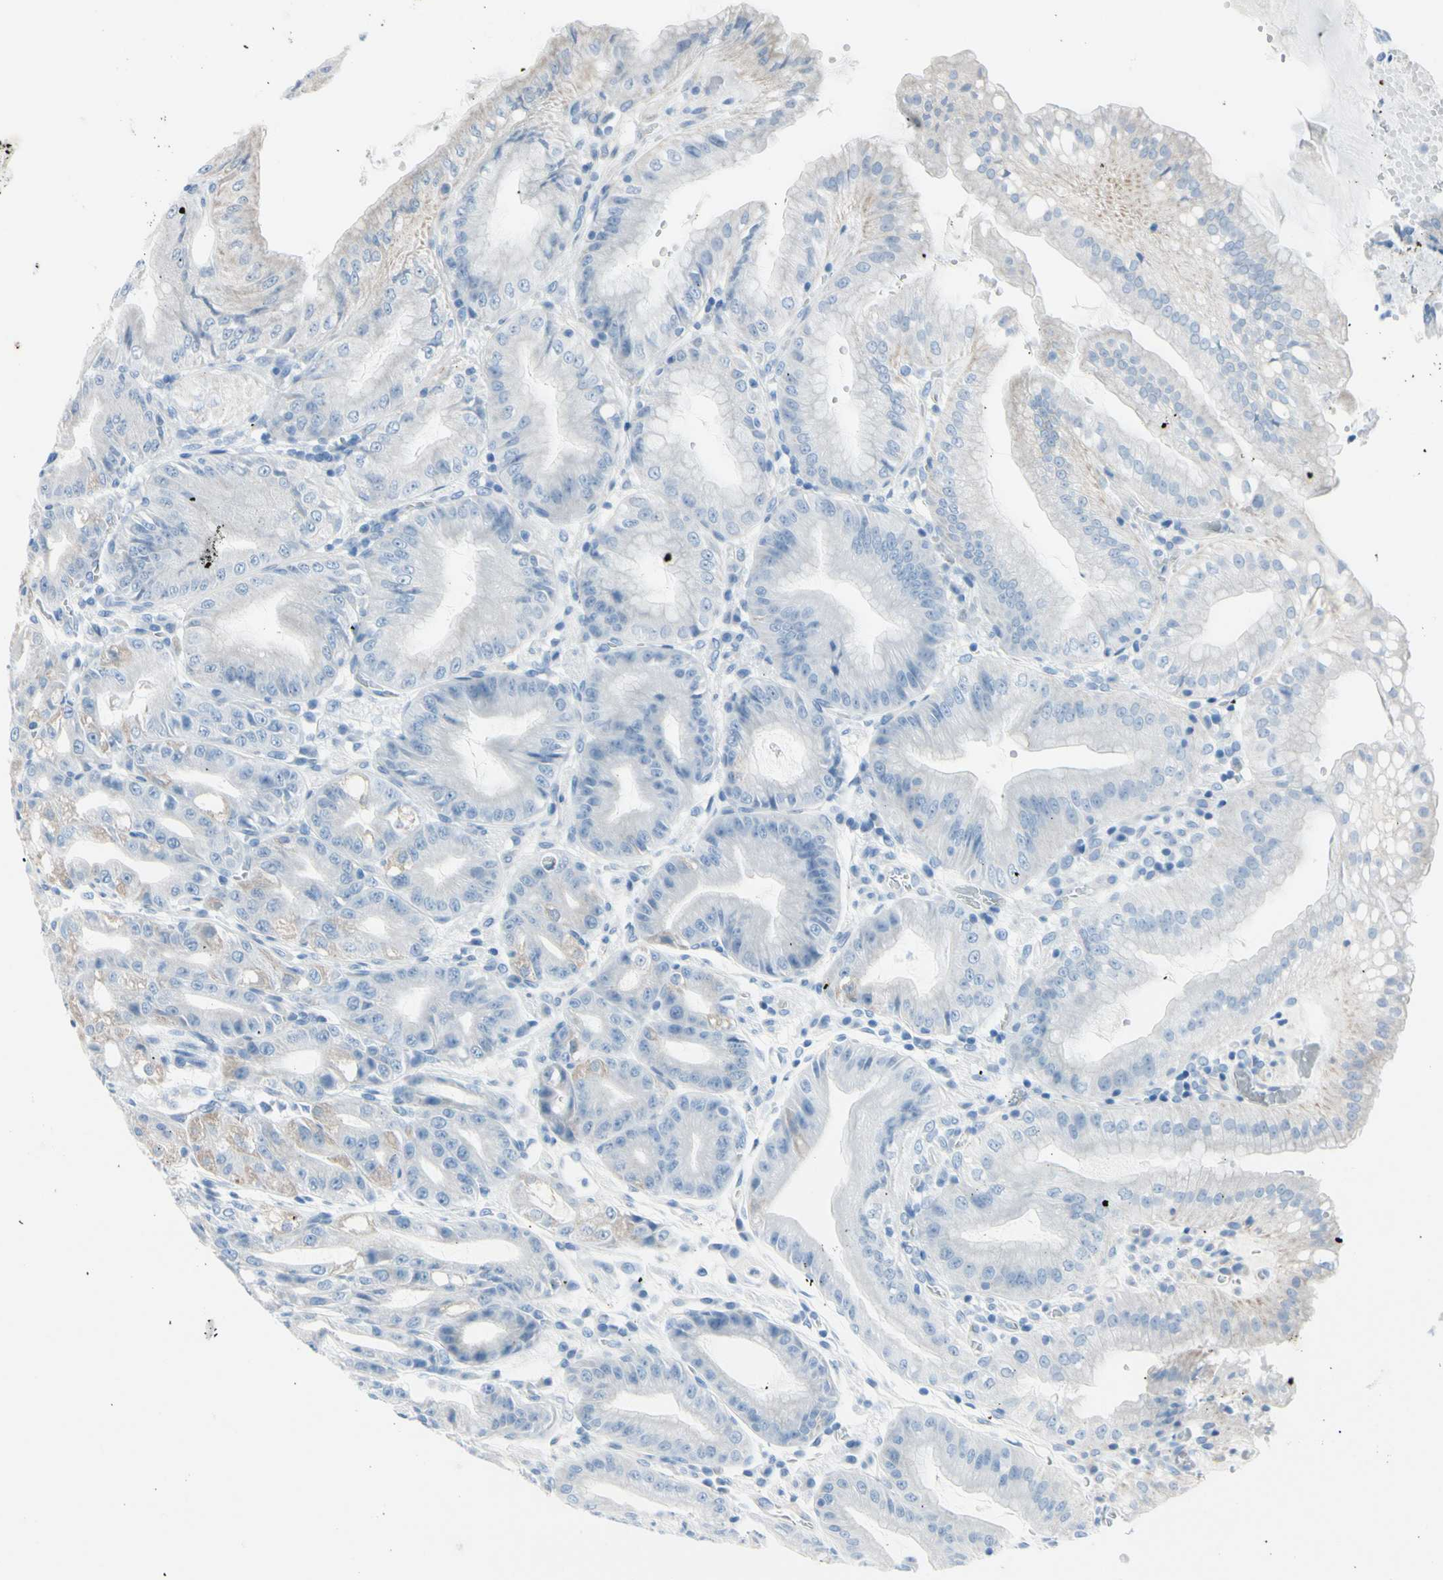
{"staining": {"intensity": "weak", "quantity": "25%-75%", "location": "cytoplasmic/membranous"}, "tissue": "stomach", "cell_type": "Glandular cells", "image_type": "normal", "snomed": [{"axis": "morphology", "description": "Normal tissue, NOS"}, {"axis": "topography", "description": "Stomach, lower"}], "caption": "Immunohistochemistry (IHC) of benign human stomach reveals low levels of weak cytoplasmic/membranous expression in approximately 25%-75% of glandular cells. (DAB IHC with brightfield microscopy, high magnification).", "gene": "CPT1A", "patient": {"sex": "male", "age": 71}}